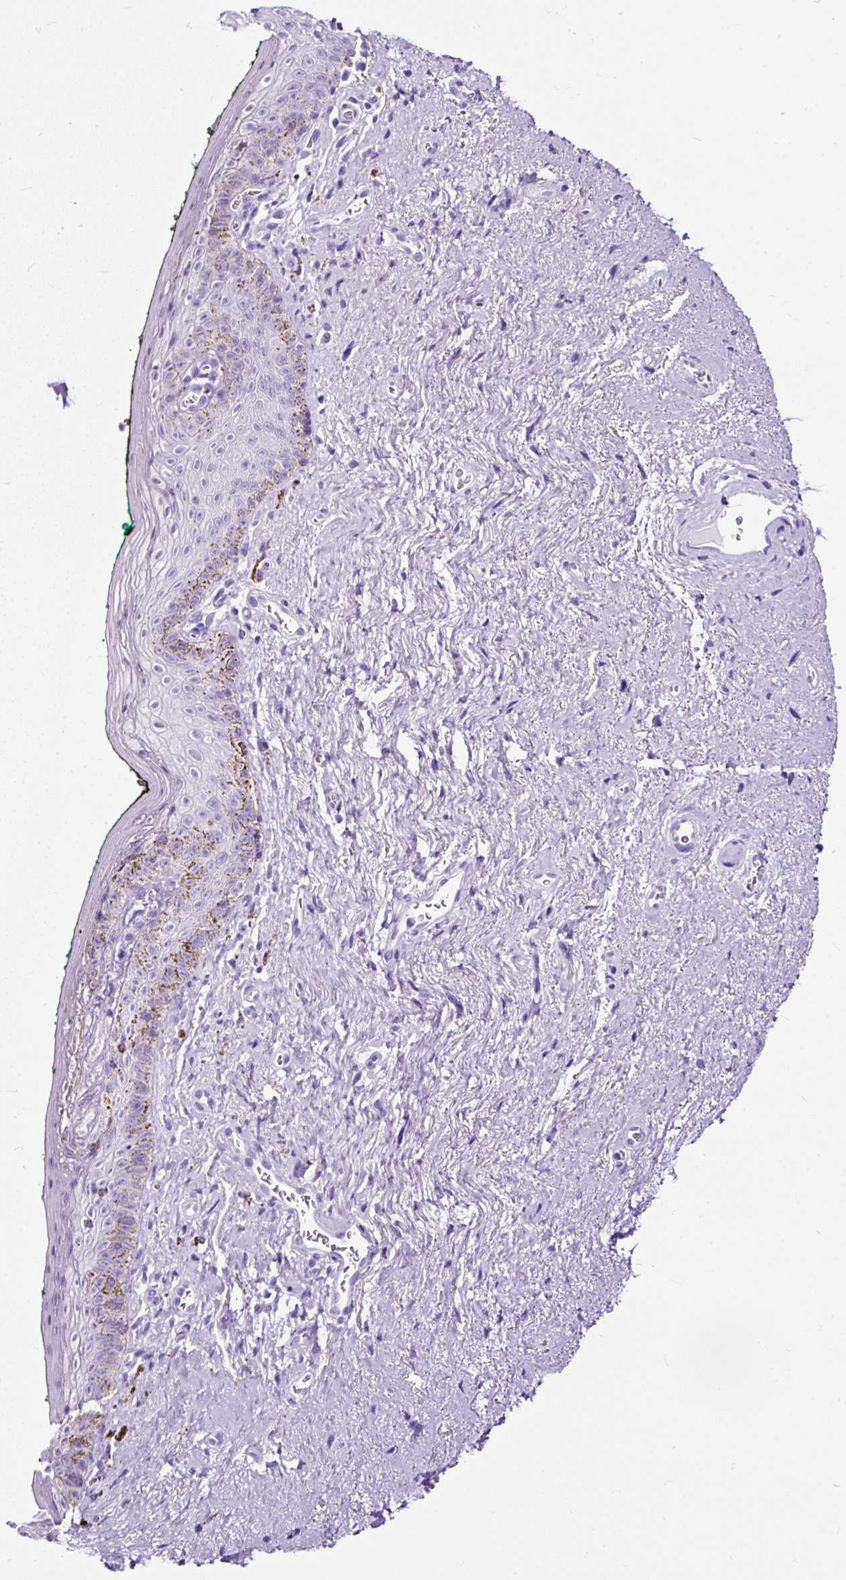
{"staining": {"intensity": "negative", "quantity": "none", "location": "none"}, "tissue": "vagina", "cell_type": "Squamous epithelial cells", "image_type": "normal", "snomed": [{"axis": "morphology", "description": "Normal tissue, NOS"}, {"axis": "topography", "description": "Vulva"}, {"axis": "topography", "description": "Vagina"}, {"axis": "topography", "description": "Peripheral nerve tissue"}], "caption": "This is a histopathology image of immunohistochemistry staining of unremarkable vagina, which shows no staining in squamous epithelial cells.", "gene": "NTS", "patient": {"sex": "female", "age": 66}}